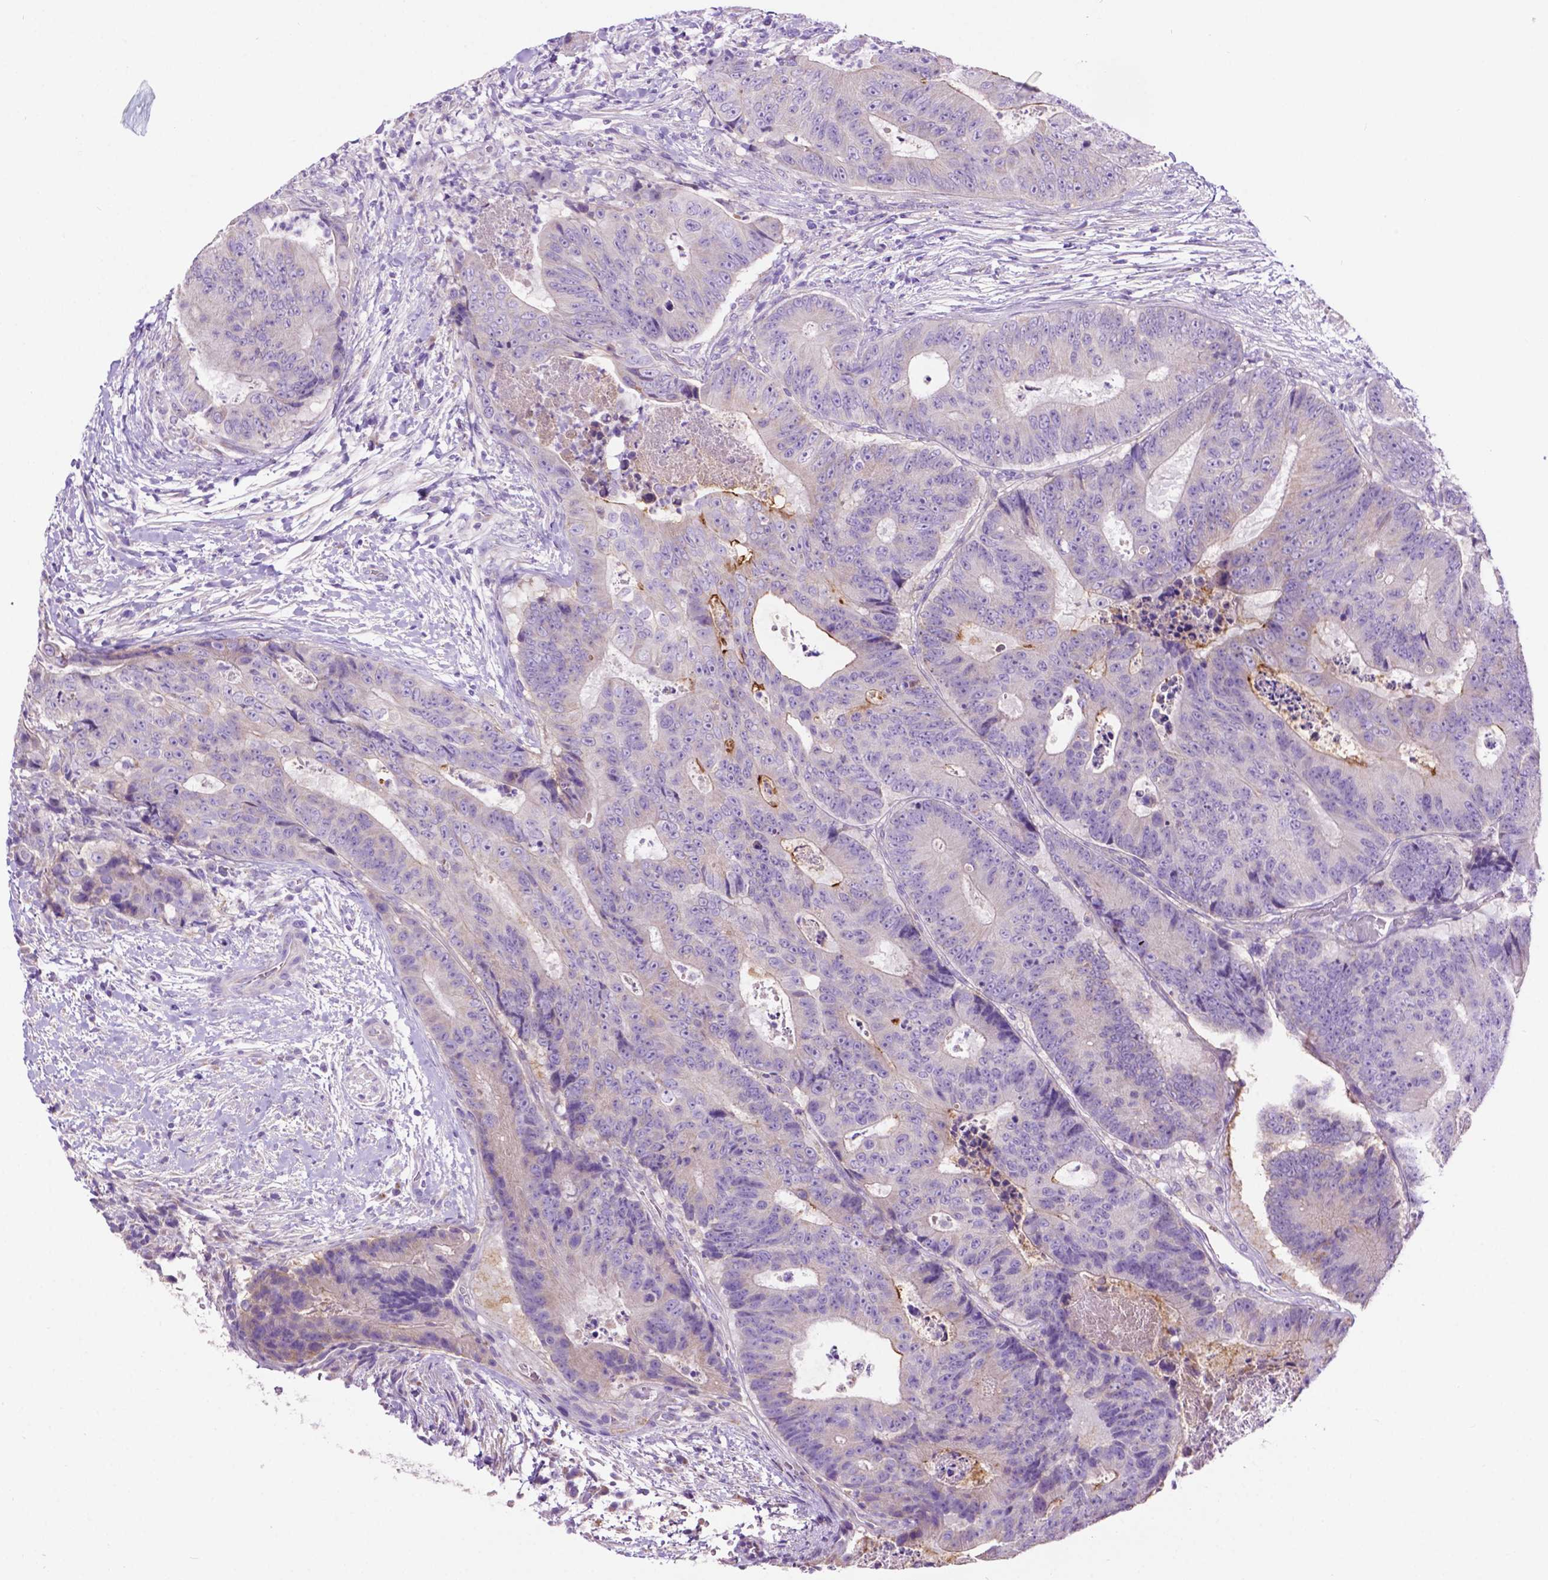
{"staining": {"intensity": "weak", "quantity": "<25%", "location": "cytoplasmic/membranous"}, "tissue": "colorectal cancer", "cell_type": "Tumor cells", "image_type": "cancer", "snomed": [{"axis": "morphology", "description": "Adenocarcinoma, NOS"}, {"axis": "topography", "description": "Colon"}], "caption": "Protein analysis of colorectal adenocarcinoma shows no significant positivity in tumor cells. (Stains: DAB (3,3'-diaminobenzidine) immunohistochemistry with hematoxylin counter stain, Microscopy: brightfield microscopy at high magnification).", "gene": "PHYHIP", "patient": {"sex": "female", "age": 48}}